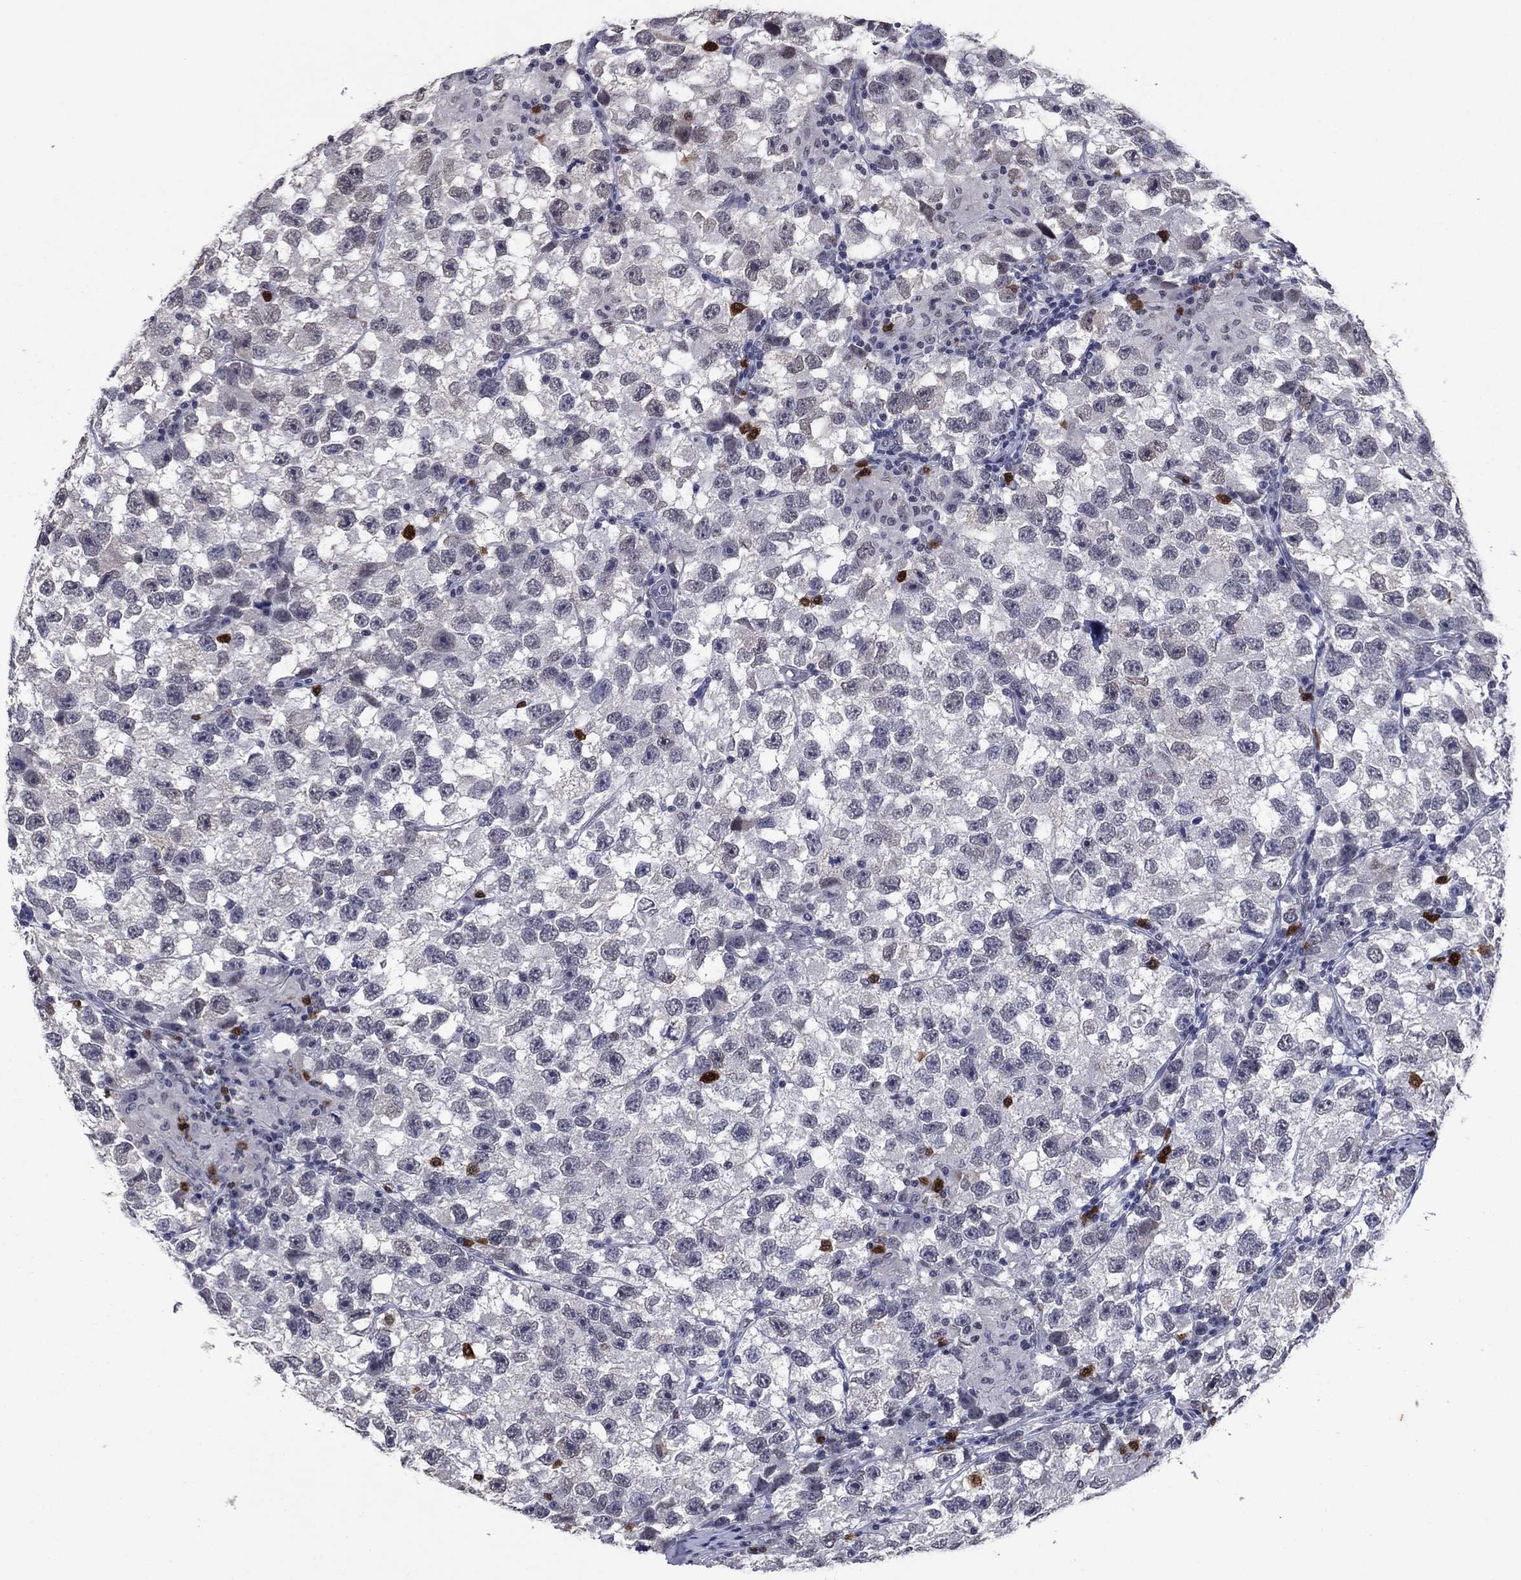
{"staining": {"intensity": "negative", "quantity": "none", "location": "none"}, "tissue": "testis cancer", "cell_type": "Tumor cells", "image_type": "cancer", "snomed": [{"axis": "morphology", "description": "Seminoma, NOS"}, {"axis": "topography", "description": "Testis"}], "caption": "This is an IHC histopathology image of human testis seminoma. There is no positivity in tumor cells.", "gene": "TYMS", "patient": {"sex": "male", "age": 26}}